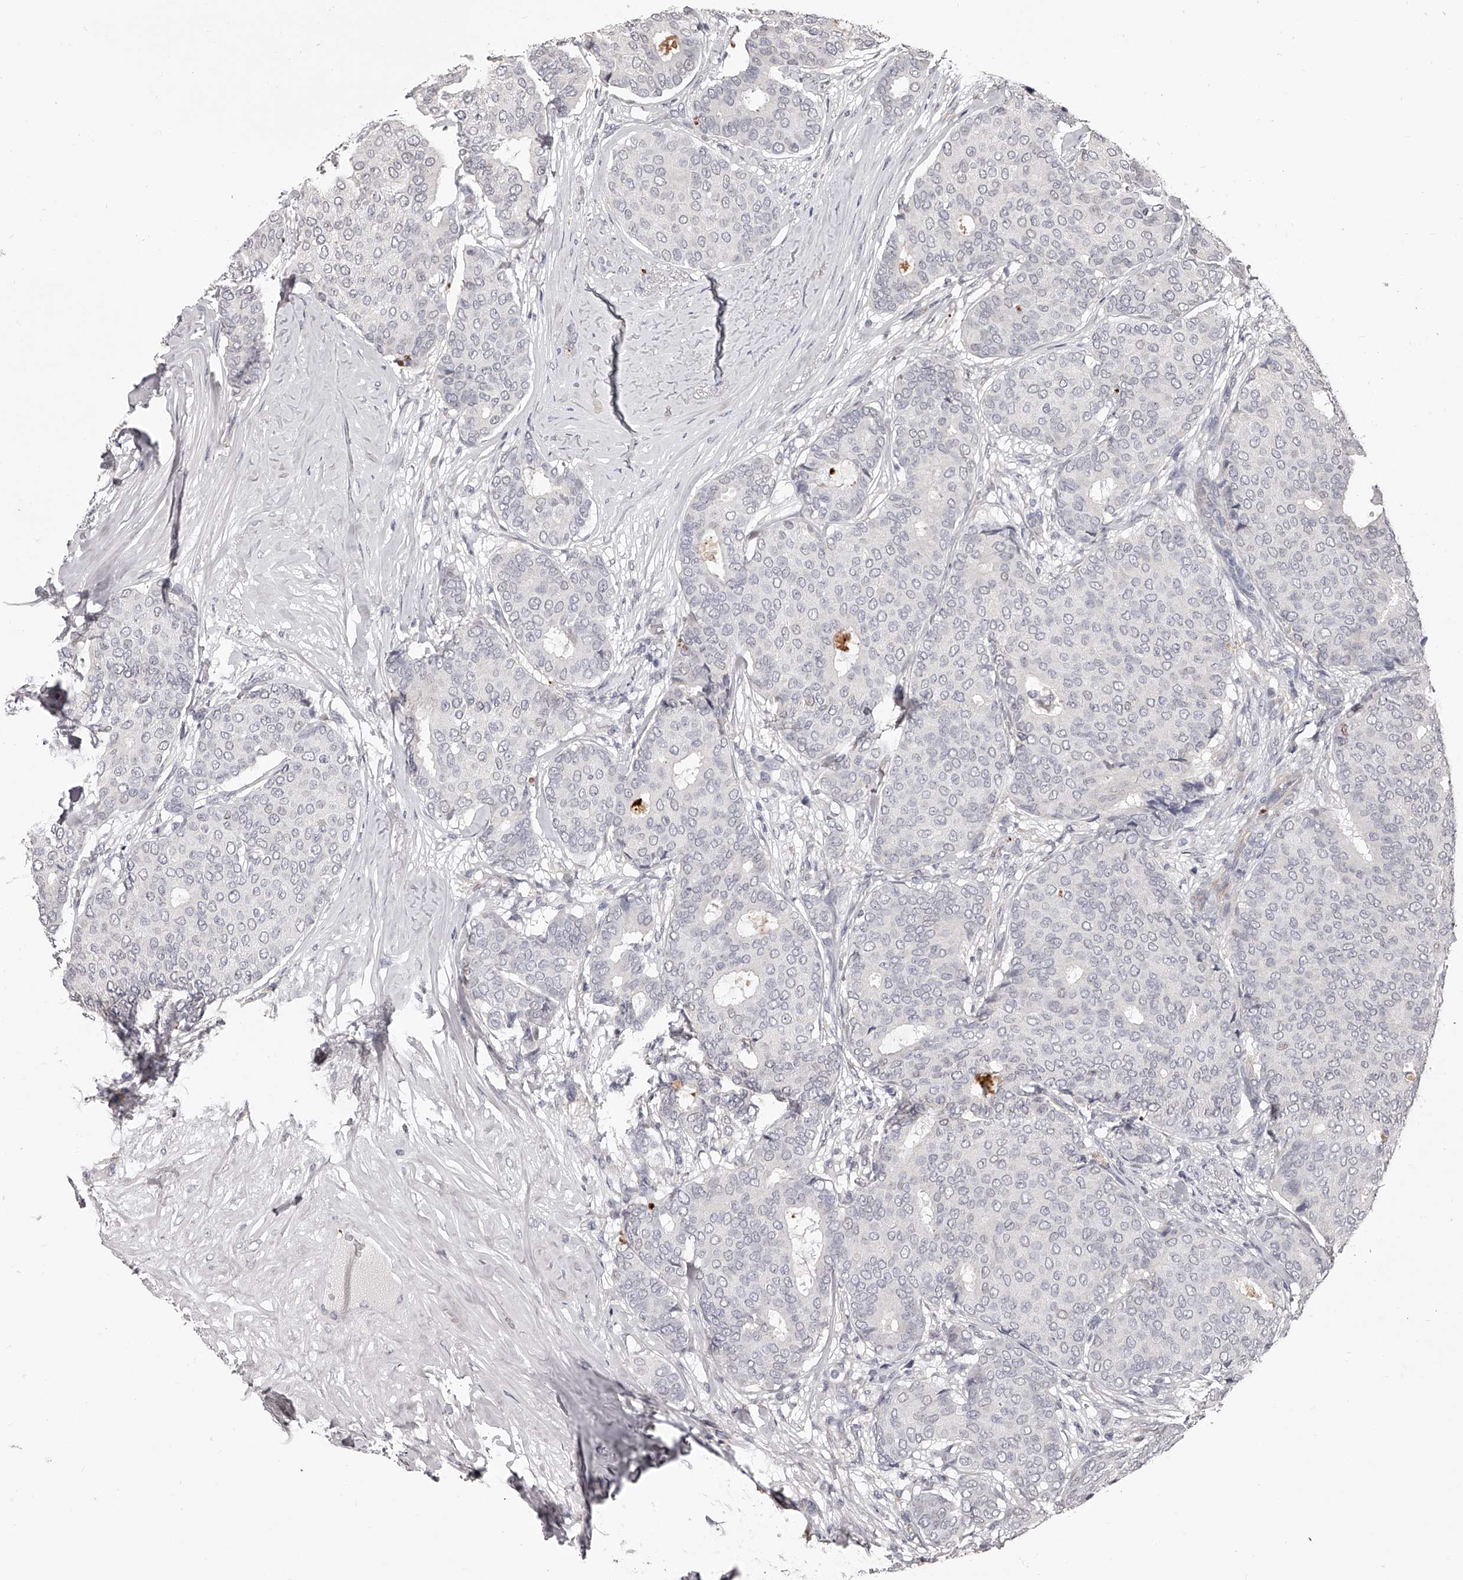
{"staining": {"intensity": "negative", "quantity": "none", "location": "none"}, "tissue": "breast cancer", "cell_type": "Tumor cells", "image_type": "cancer", "snomed": [{"axis": "morphology", "description": "Duct carcinoma"}, {"axis": "topography", "description": "Breast"}], "caption": "Human breast cancer (intraductal carcinoma) stained for a protein using IHC shows no expression in tumor cells.", "gene": "URGCP", "patient": {"sex": "female", "age": 75}}